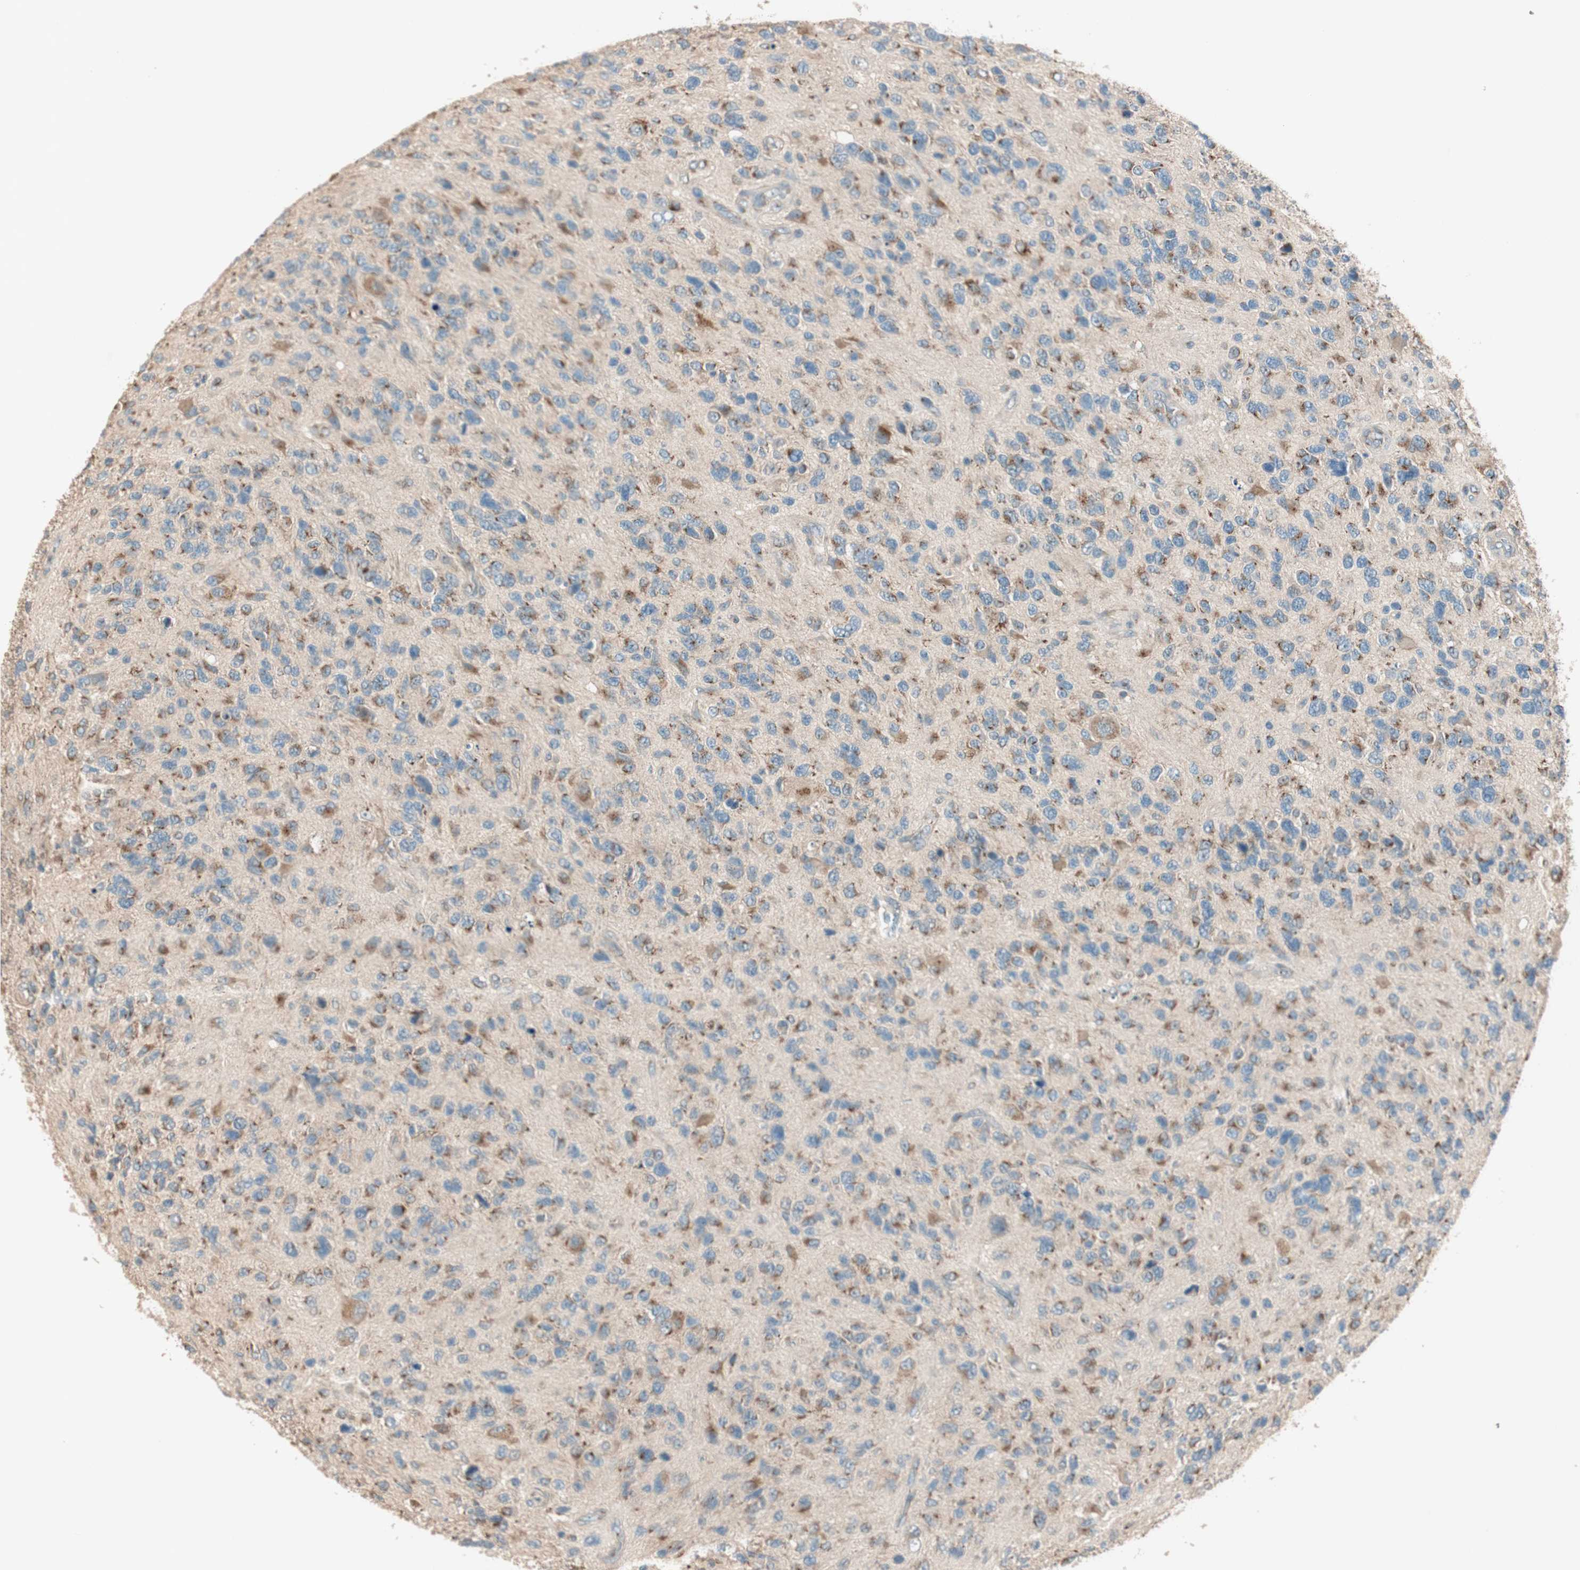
{"staining": {"intensity": "moderate", "quantity": "25%-75%", "location": "cytoplasmic/membranous"}, "tissue": "glioma", "cell_type": "Tumor cells", "image_type": "cancer", "snomed": [{"axis": "morphology", "description": "Glioma, malignant, High grade"}, {"axis": "topography", "description": "Brain"}], "caption": "Glioma tissue reveals moderate cytoplasmic/membranous positivity in about 25%-75% of tumor cells (DAB (3,3'-diaminobenzidine) IHC, brown staining for protein, blue staining for nuclei).", "gene": "SEC16A", "patient": {"sex": "female", "age": 58}}